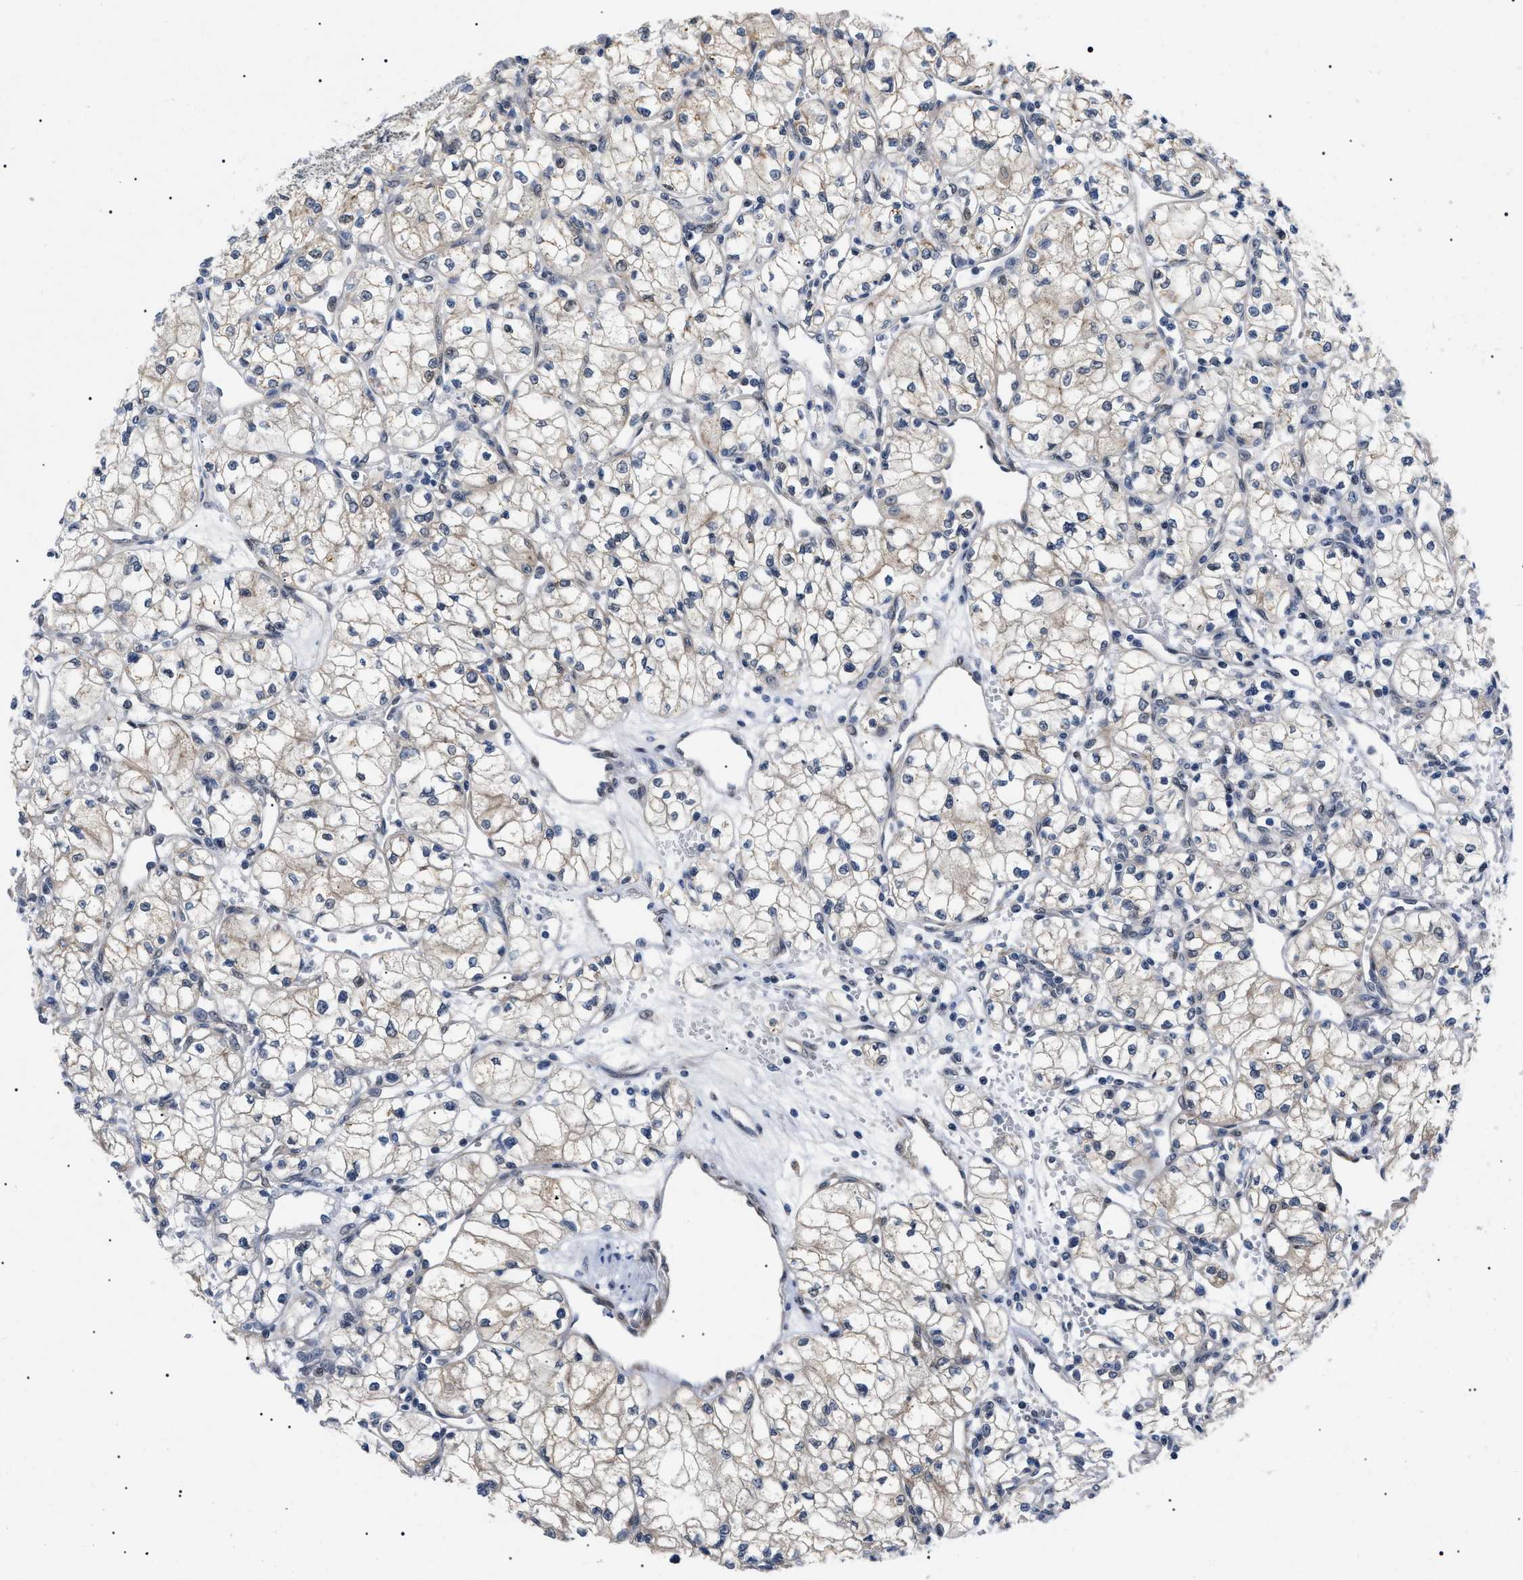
{"staining": {"intensity": "weak", "quantity": "<25%", "location": "cytoplasmic/membranous"}, "tissue": "renal cancer", "cell_type": "Tumor cells", "image_type": "cancer", "snomed": [{"axis": "morphology", "description": "Normal tissue, NOS"}, {"axis": "morphology", "description": "Adenocarcinoma, NOS"}, {"axis": "topography", "description": "Kidney"}], "caption": "Immunohistochemical staining of renal cancer (adenocarcinoma) exhibits no significant positivity in tumor cells.", "gene": "GARRE1", "patient": {"sex": "male", "age": 59}}